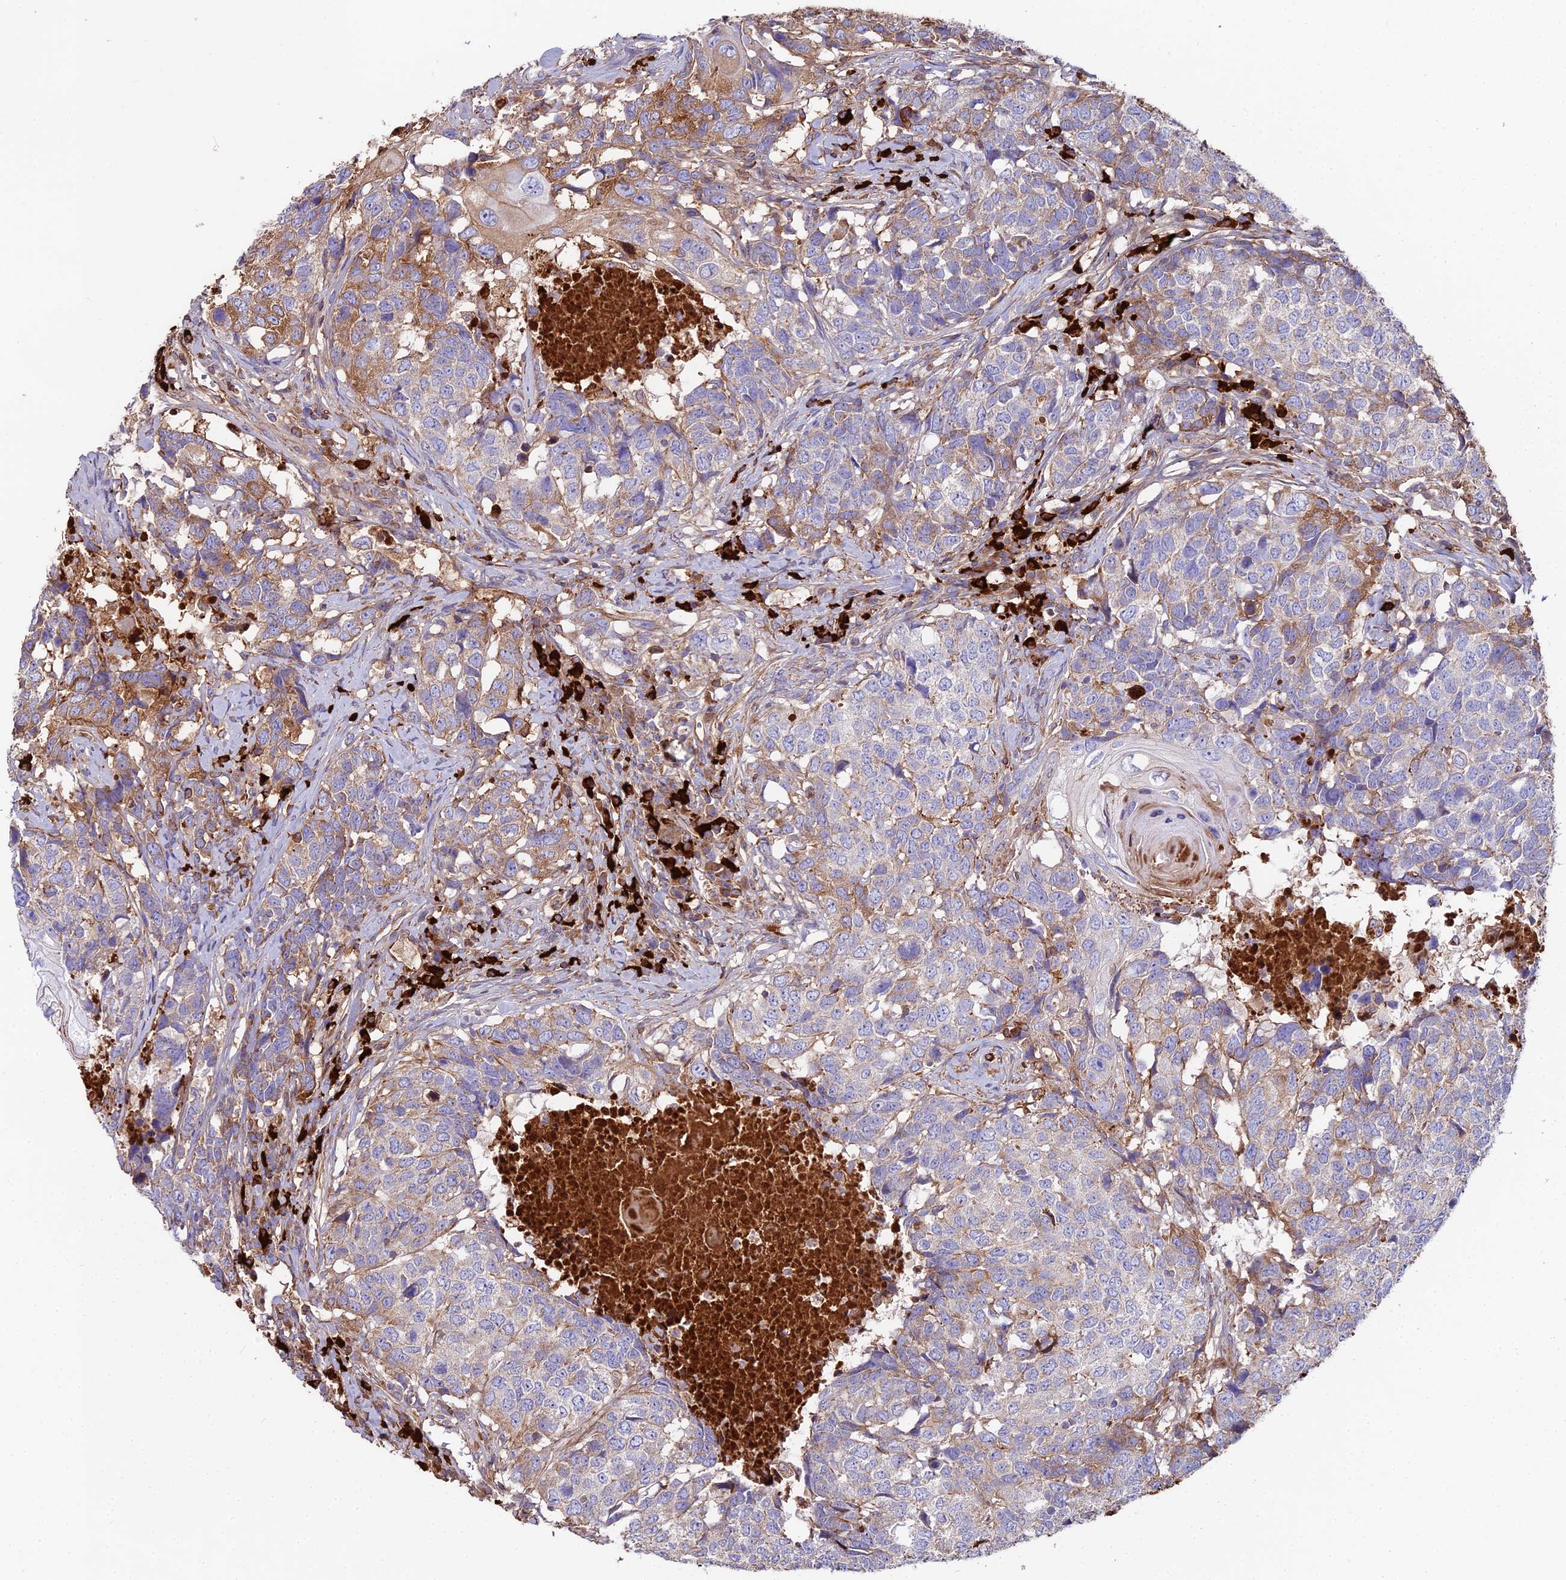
{"staining": {"intensity": "moderate", "quantity": "25%-75%", "location": "cytoplasmic/membranous"}, "tissue": "head and neck cancer", "cell_type": "Tumor cells", "image_type": "cancer", "snomed": [{"axis": "morphology", "description": "Squamous cell carcinoma, NOS"}, {"axis": "topography", "description": "Head-Neck"}], "caption": "Tumor cells display moderate cytoplasmic/membranous staining in about 25%-75% of cells in head and neck cancer (squamous cell carcinoma).", "gene": "BEX4", "patient": {"sex": "male", "age": 66}}